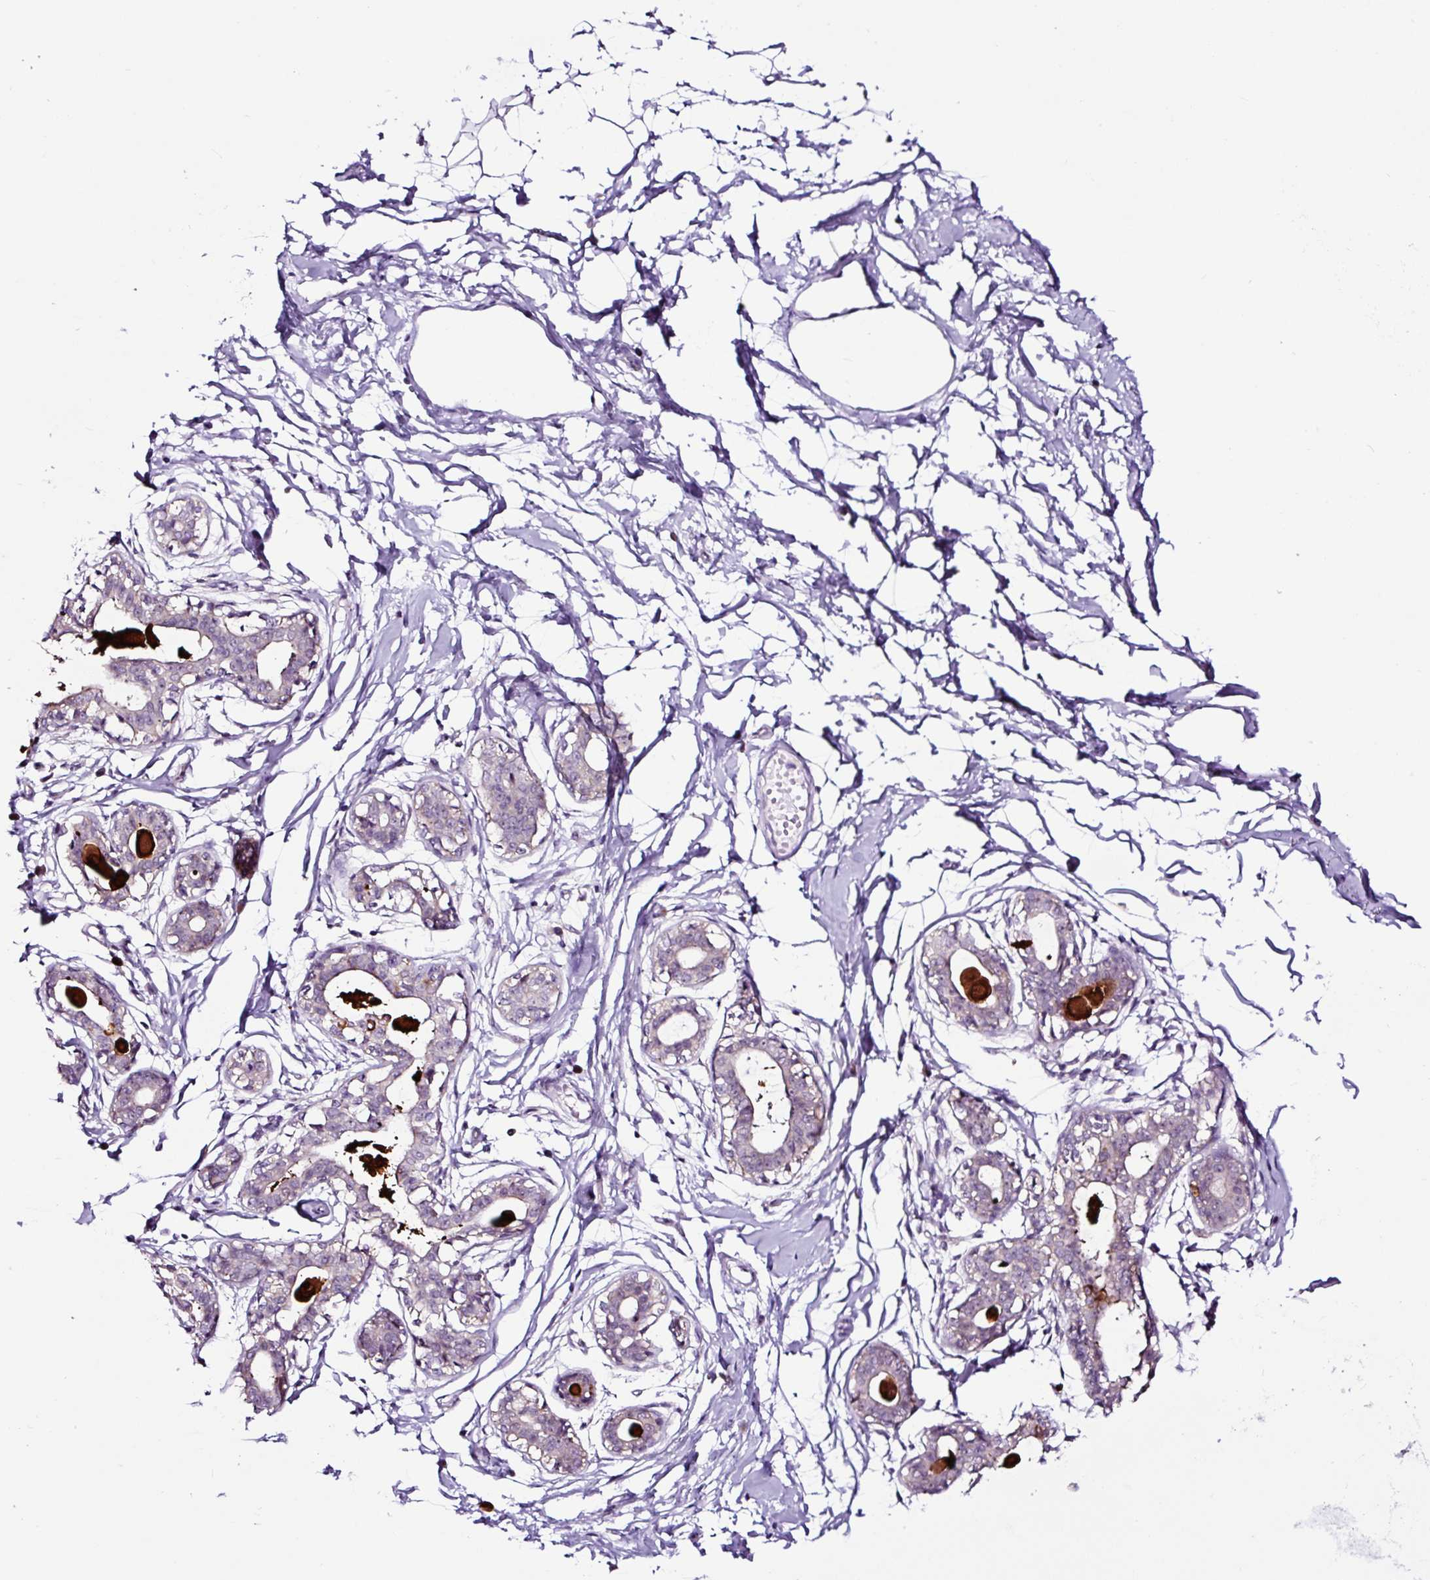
{"staining": {"intensity": "negative", "quantity": "none", "location": "none"}, "tissue": "breast", "cell_type": "Adipocytes", "image_type": "normal", "snomed": [{"axis": "morphology", "description": "Normal tissue, NOS"}, {"axis": "topography", "description": "Breast"}], "caption": "Immunohistochemistry of normal breast displays no staining in adipocytes.", "gene": "NOM1", "patient": {"sex": "female", "age": 45}}